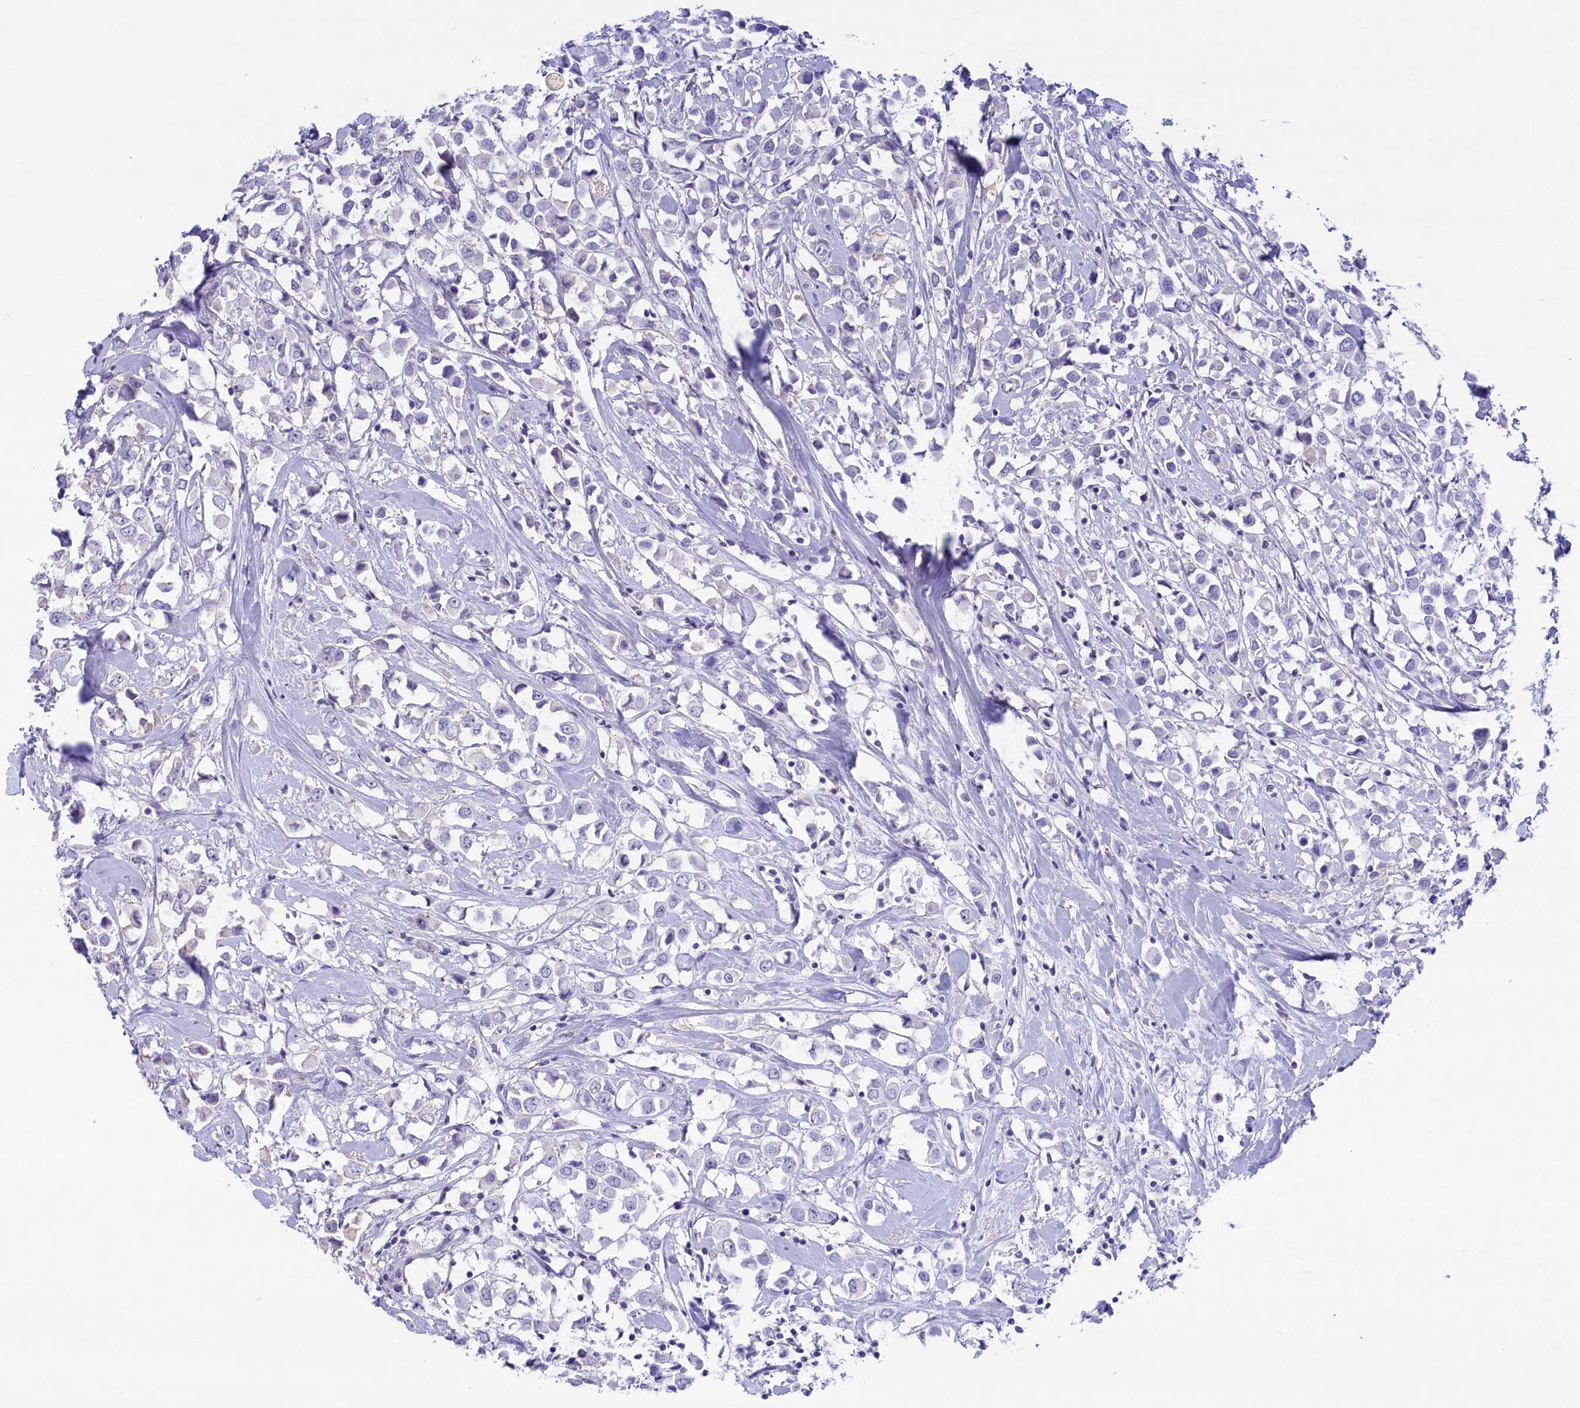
{"staining": {"intensity": "negative", "quantity": "none", "location": "none"}, "tissue": "breast cancer", "cell_type": "Tumor cells", "image_type": "cancer", "snomed": [{"axis": "morphology", "description": "Duct carcinoma"}, {"axis": "topography", "description": "Breast"}], "caption": "Tumor cells show no significant staining in breast cancer (invasive ductal carcinoma). (DAB (3,3'-diaminobenzidine) IHC visualized using brightfield microscopy, high magnification).", "gene": "MPV17L2", "patient": {"sex": "female", "age": 61}}